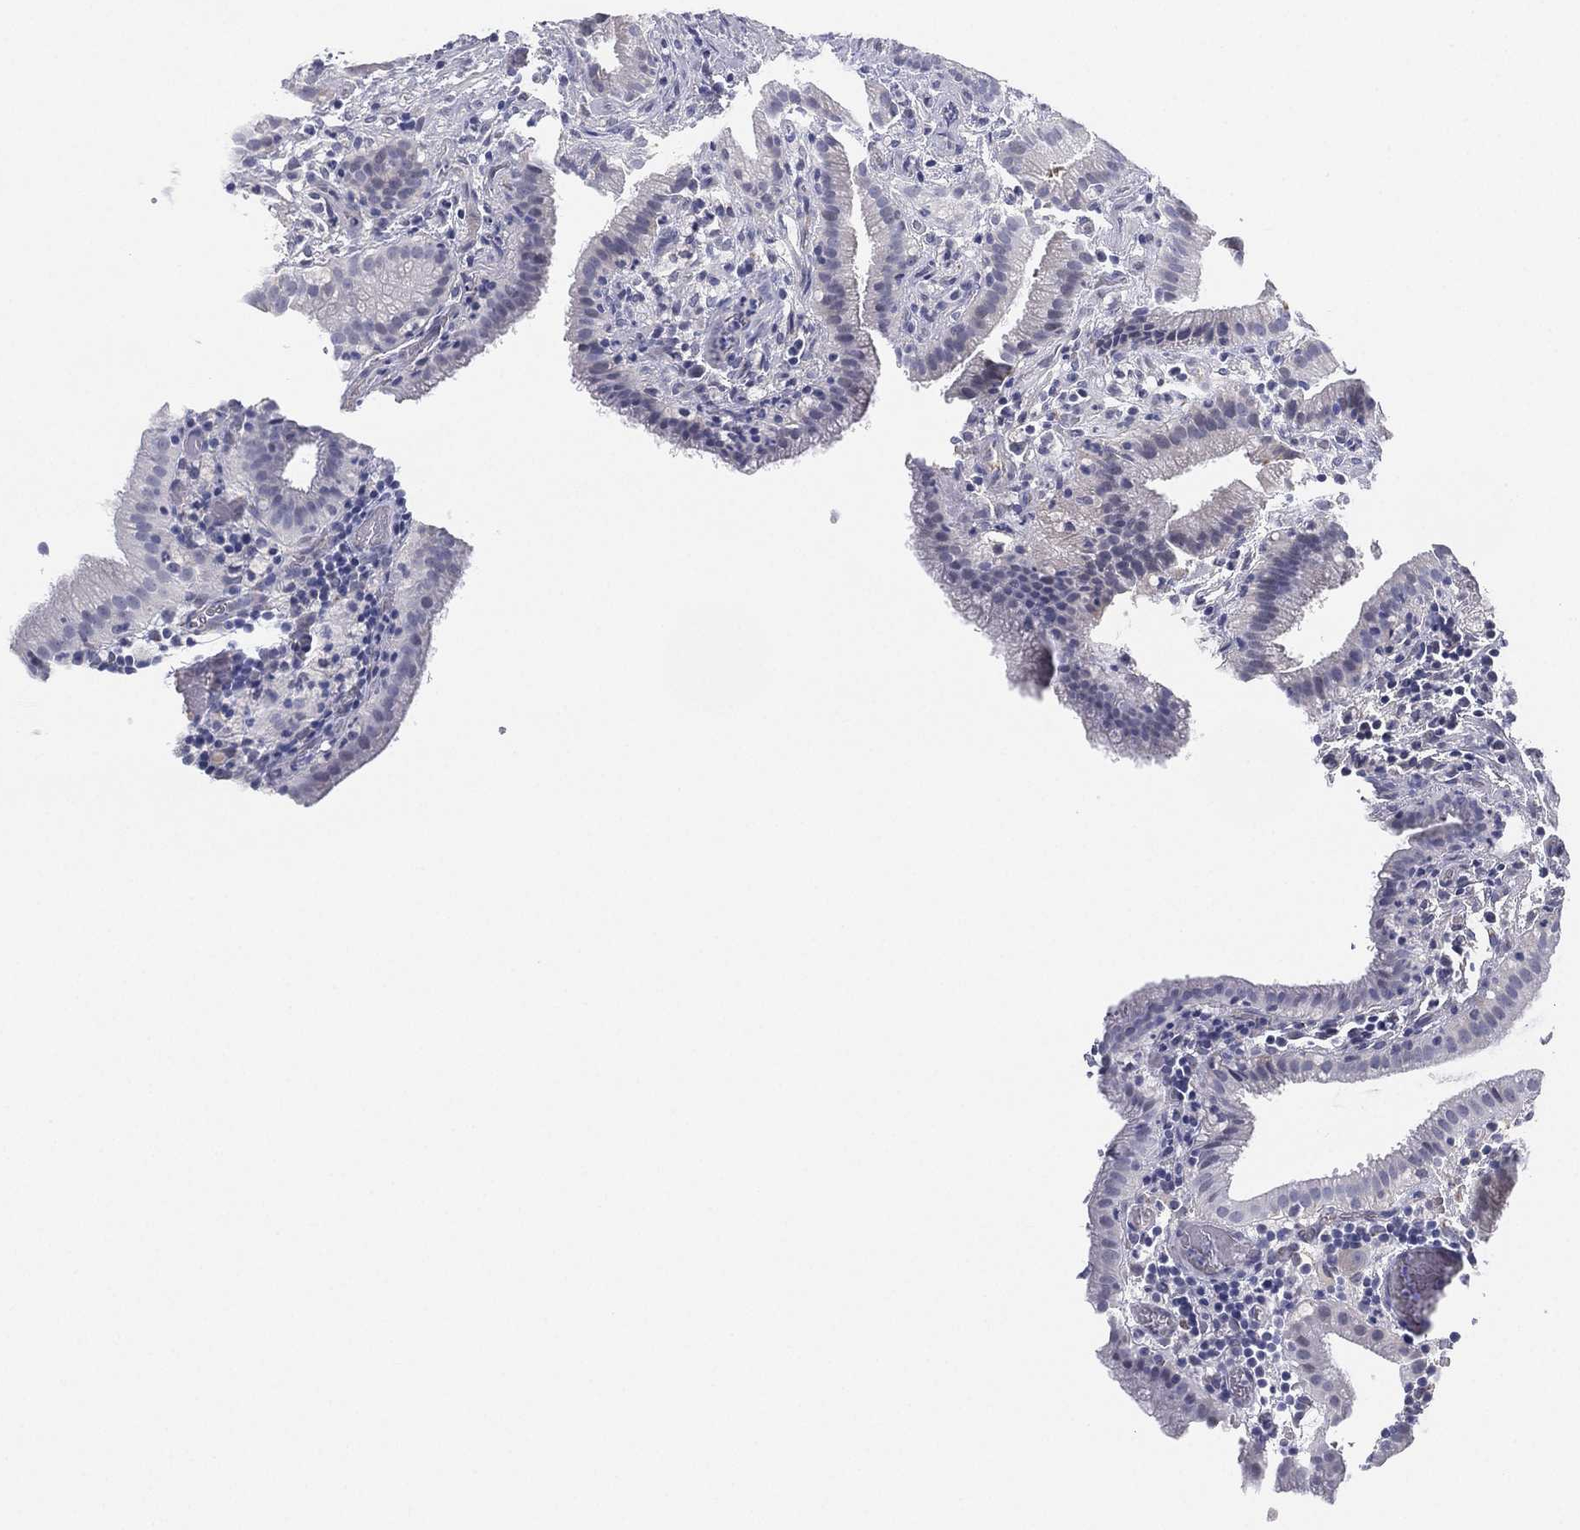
{"staining": {"intensity": "negative", "quantity": "none", "location": "none"}, "tissue": "gallbladder", "cell_type": "Glandular cells", "image_type": "normal", "snomed": [{"axis": "morphology", "description": "Normal tissue, NOS"}, {"axis": "topography", "description": "Gallbladder"}], "caption": "This photomicrograph is of unremarkable gallbladder stained with IHC to label a protein in brown with the nuclei are counter-stained blue. There is no staining in glandular cells. The staining was performed using DAB (3,3'-diaminobenzidine) to visualize the protein expression in brown, while the nuclei were stained in blue with hematoxylin (Magnification: 20x).", "gene": "MLF1", "patient": {"sex": "male", "age": 62}}